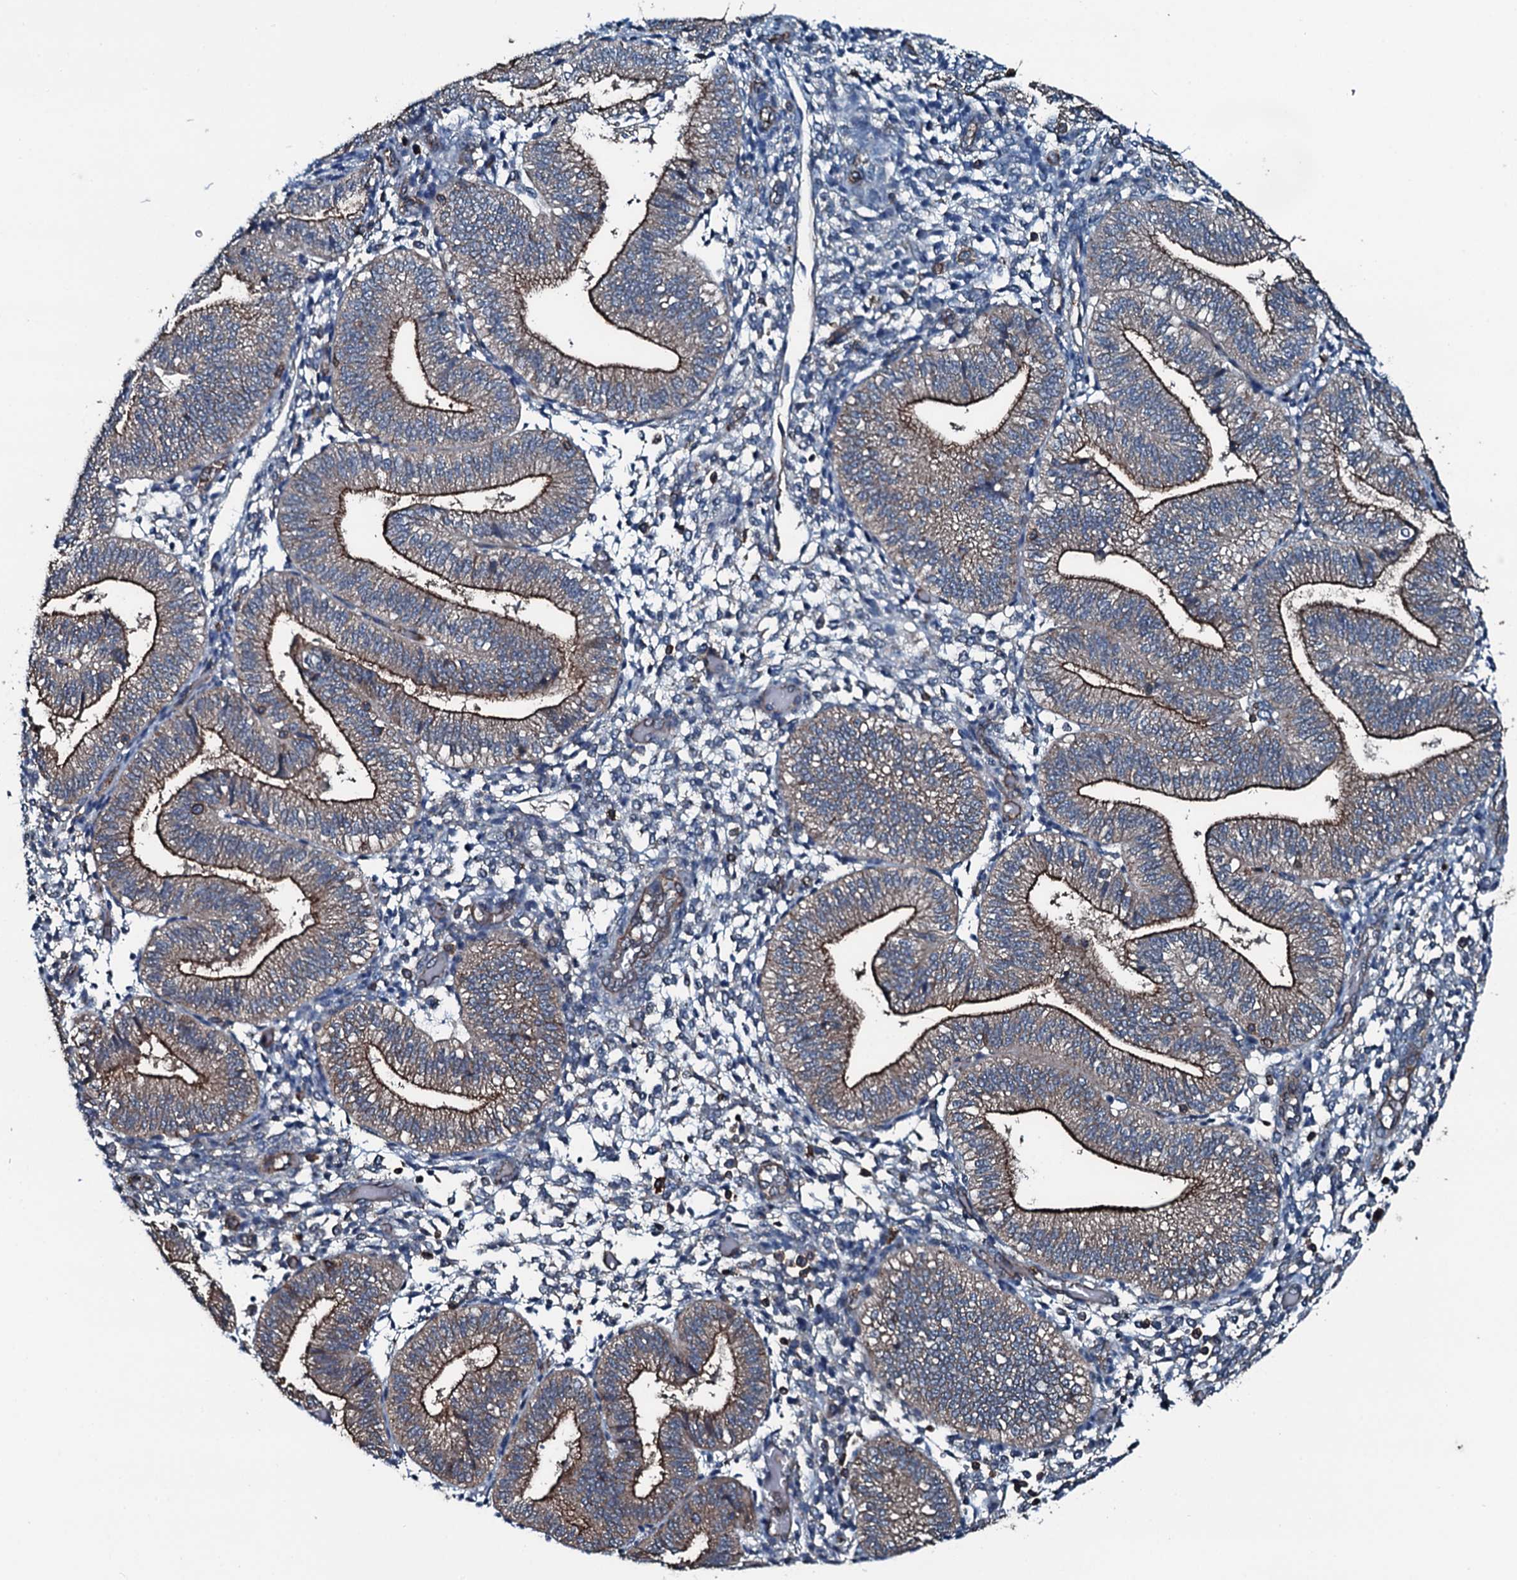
{"staining": {"intensity": "moderate", "quantity": "<25%", "location": "cytoplasmic/membranous"}, "tissue": "endometrium", "cell_type": "Cells in endometrial stroma", "image_type": "normal", "snomed": [{"axis": "morphology", "description": "Normal tissue, NOS"}, {"axis": "topography", "description": "Endometrium"}], "caption": "This photomicrograph reveals immunohistochemistry staining of normal endometrium, with low moderate cytoplasmic/membranous positivity in about <25% of cells in endometrial stroma.", "gene": "SLC25A38", "patient": {"sex": "female", "age": 34}}